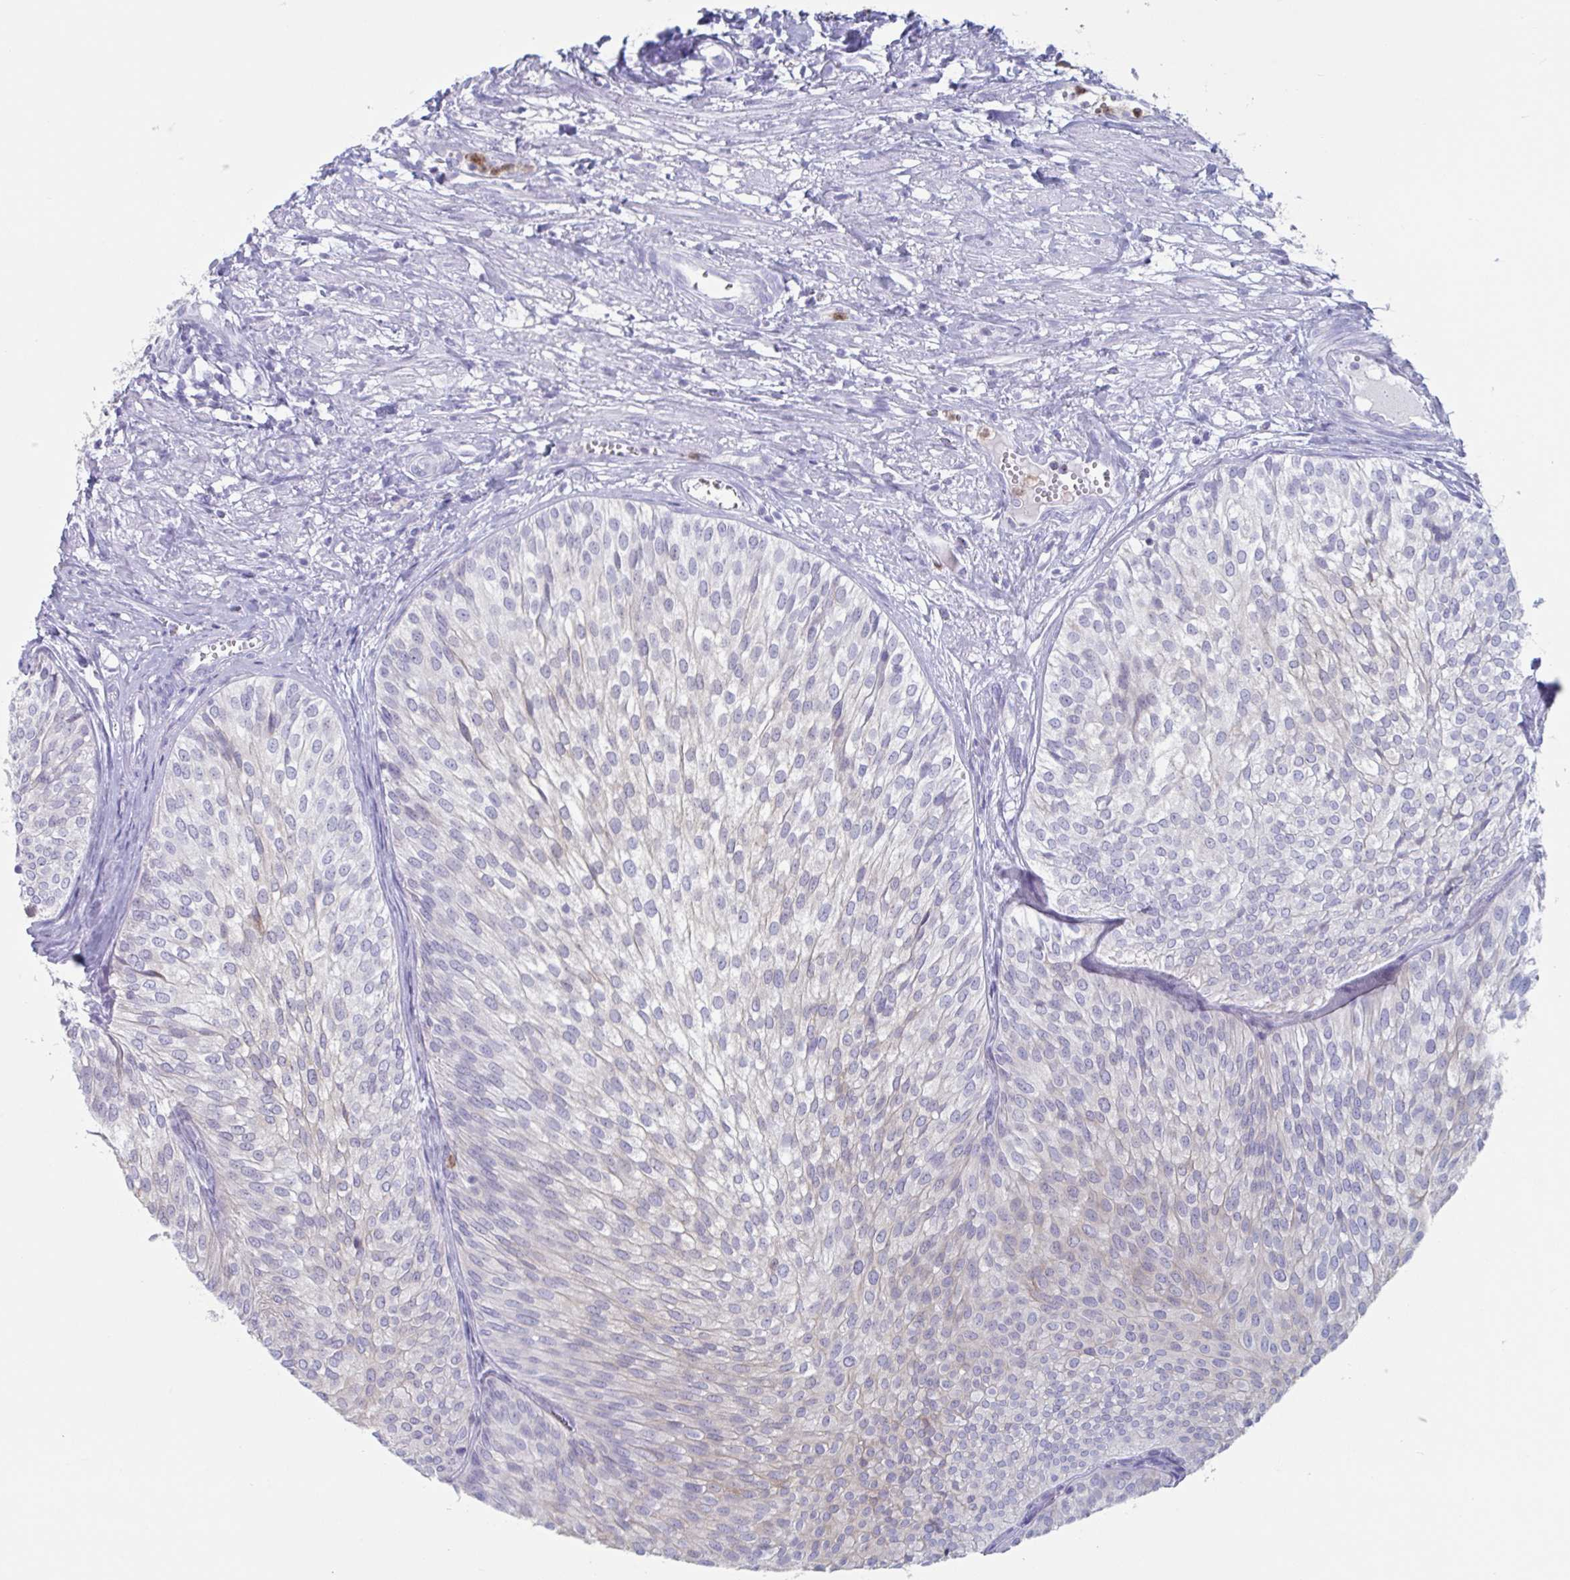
{"staining": {"intensity": "weak", "quantity": "<25%", "location": "cytoplasmic/membranous"}, "tissue": "urothelial cancer", "cell_type": "Tumor cells", "image_type": "cancer", "snomed": [{"axis": "morphology", "description": "Urothelial carcinoma, Low grade"}, {"axis": "topography", "description": "Urinary bladder"}], "caption": "There is no significant positivity in tumor cells of urothelial cancer. (DAB immunohistochemistry (IHC) with hematoxylin counter stain).", "gene": "CYP4F11", "patient": {"sex": "male", "age": 91}}